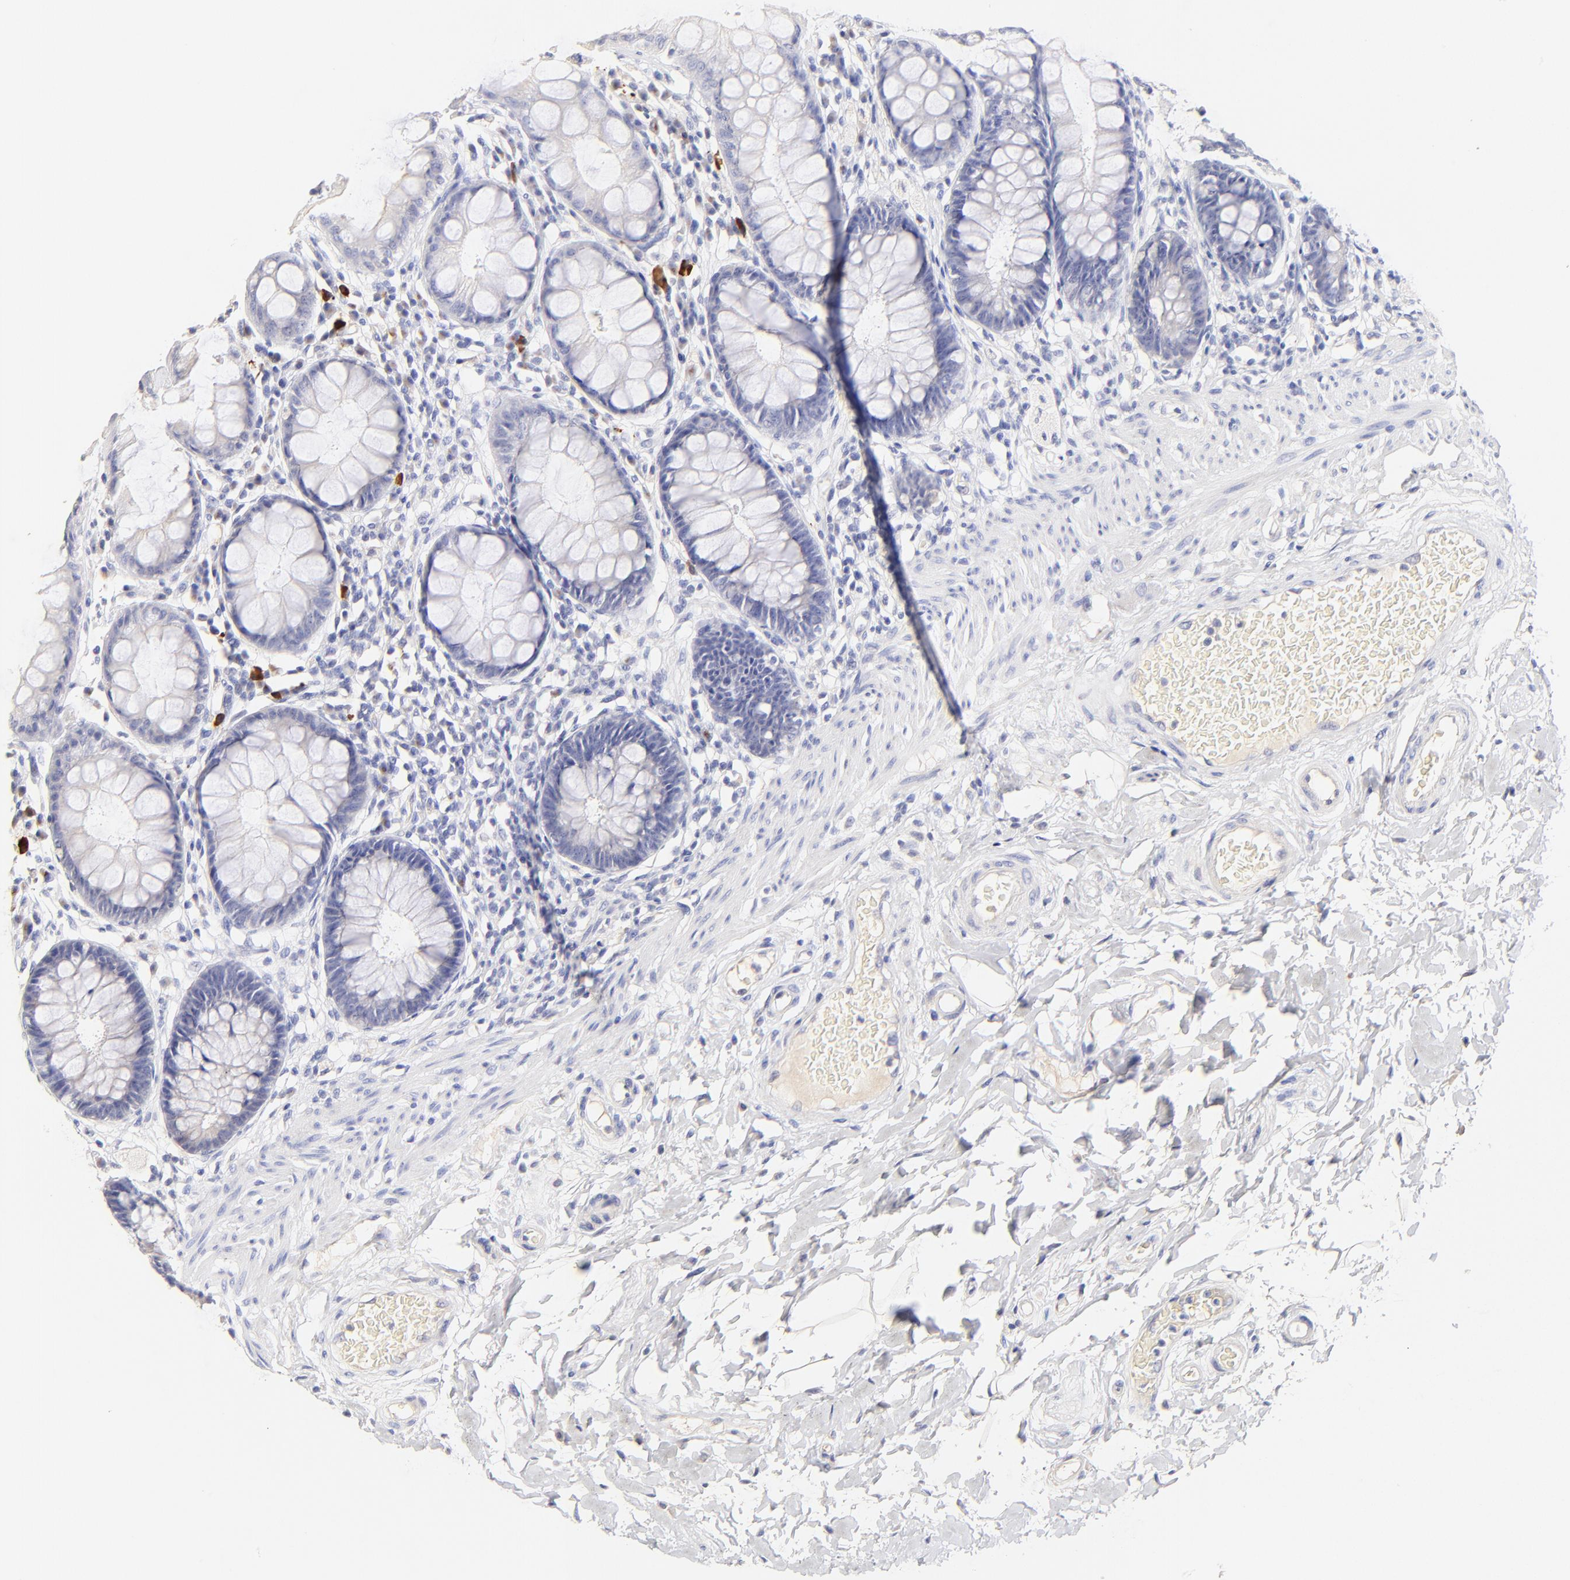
{"staining": {"intensity": "negative", "quantity": "none", "location": "none"}, "tissue": "rectum", "cell_type": "Glandular cells", "image_type": "normal", "snomed": [{"axis": "morphology", "description": "Normal tissue, NOS"}, {"axis": "topography", "description": "Rectum"}], "caption": "Histopathology image shows no protein staining in glandular cells of normal rectum.", "gene": "ASB9", "patient": {"sex": "female", "age": 46}}